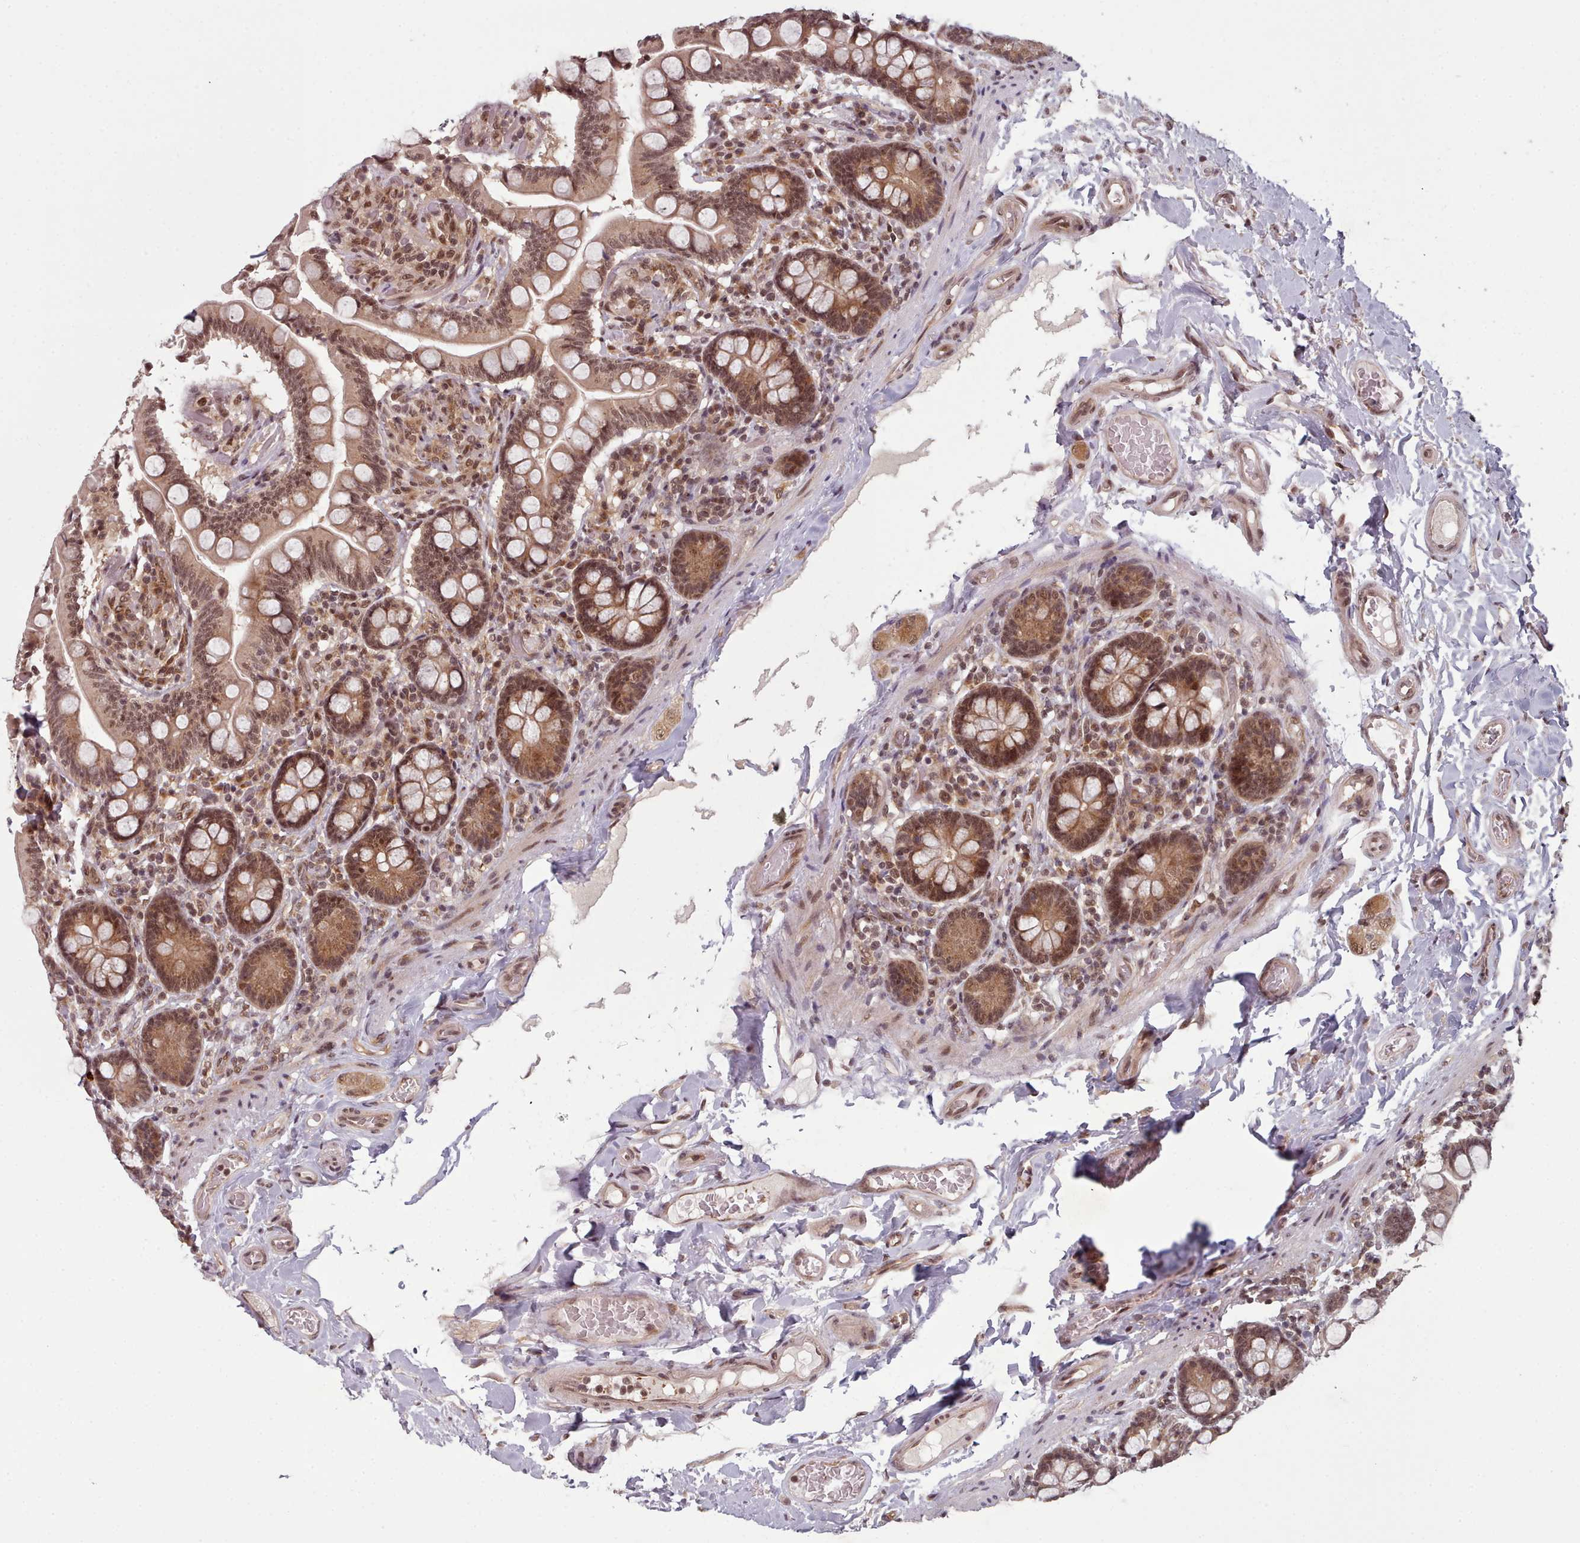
{"staining": {"intensity": "moderate", "quantity": ">75%", "location": "cytoplasmic/membranous,nuclear"}, "tissue": "small intestine", "cell_type": "Glandular cells", "image_type": "normal", "snomed": [{"axis": "morphology", "description": "Normal tissue, NOS"}, {"axis": "topography", "description": "Small intestine"}], "caption": "Immunohistochemical staining of benign human small intestine exhibits >75% levels of moderate cytoplasmic/membranous,nuclear protein expression in approximately >75% of glandular cells.", "gene": "DHX8", "patient": {"sex": "female", "age": 64}}